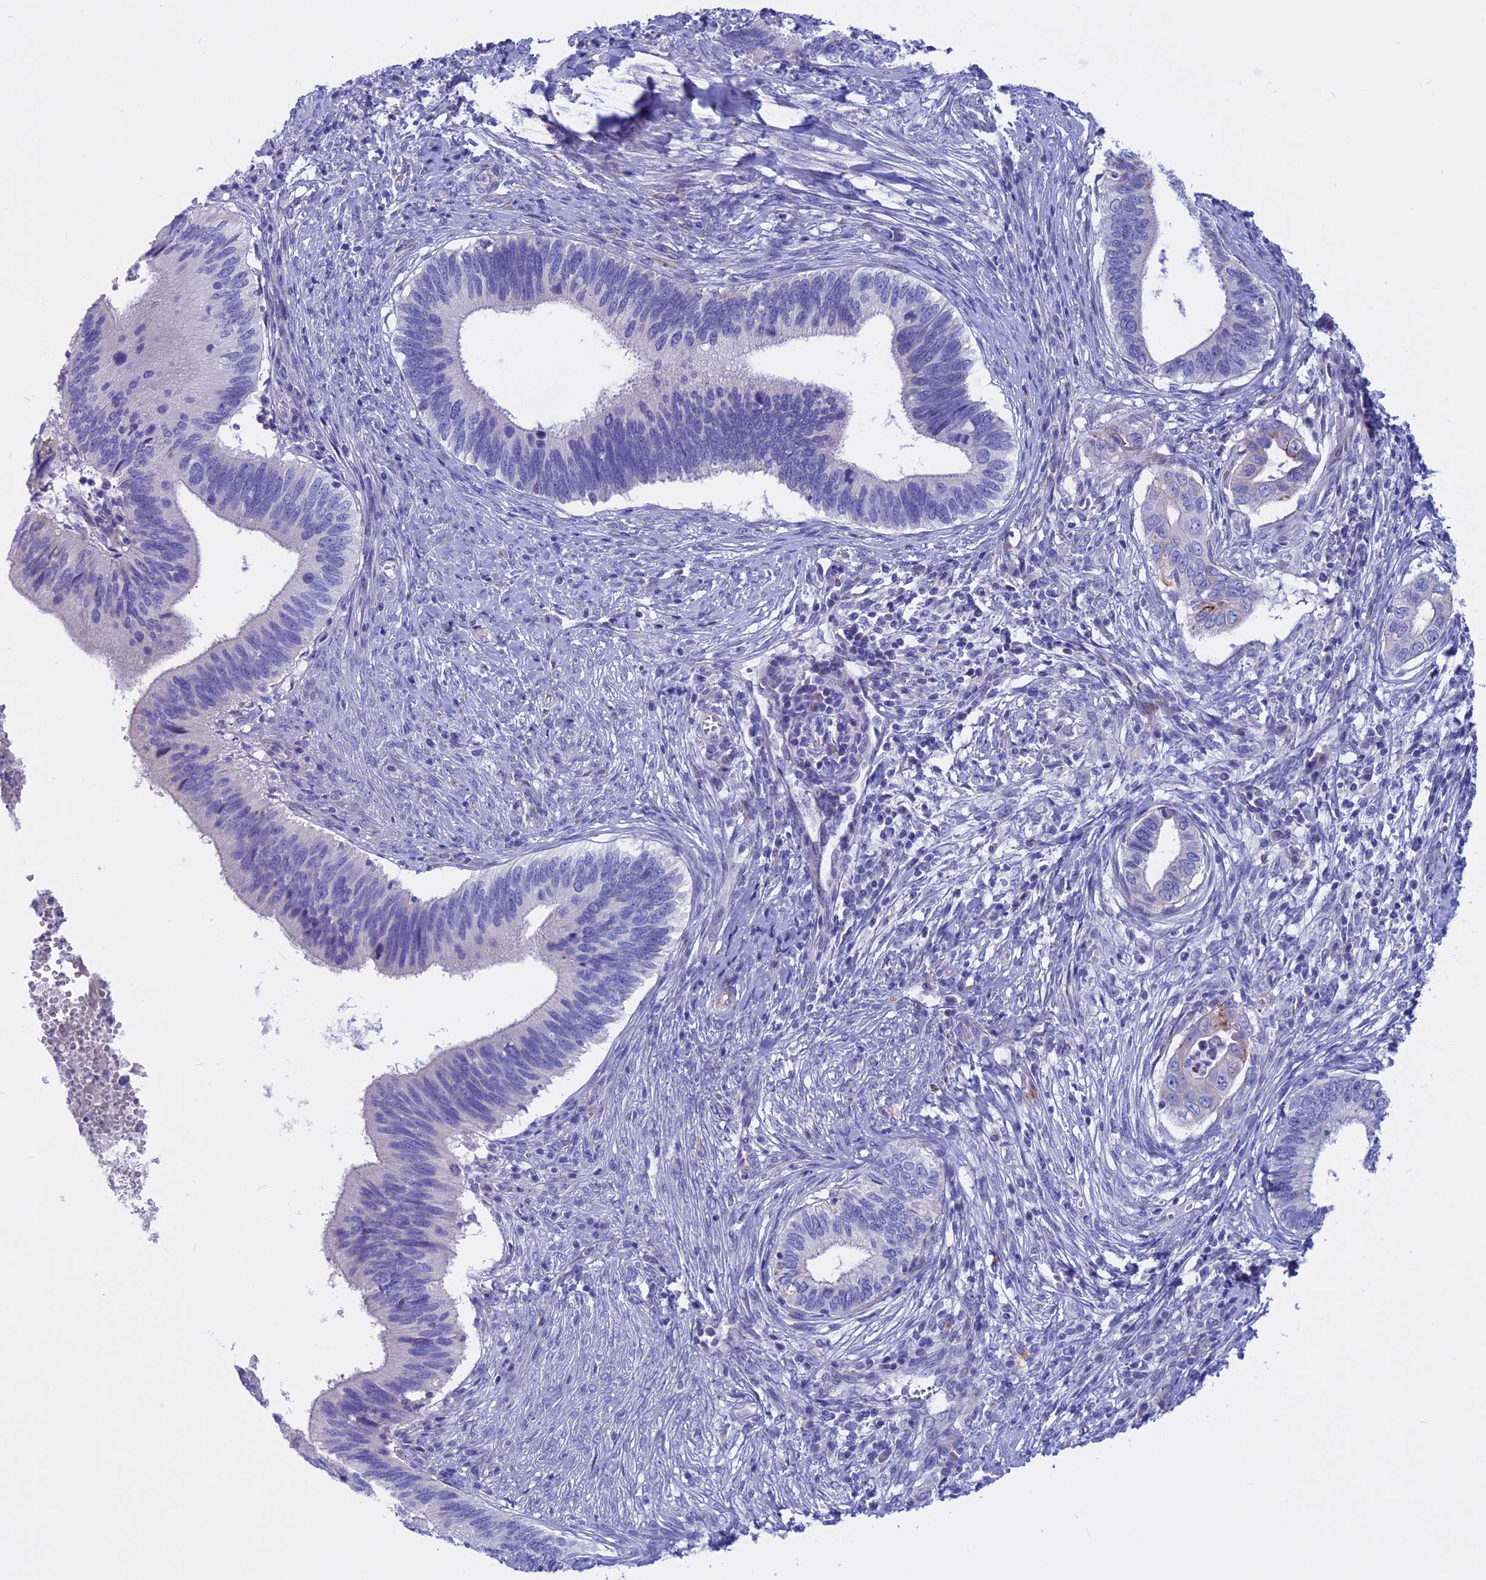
{"staining": {"intensity": "negative", "quantity": "none", "location": "none"}, "tissue": "cervical cancer", "cell_type": "Tumor cells", "image_type": "cancer", "snomed": [{"axis": "morphology", "description": "Adenocarcinoma, NOS"}, {"axis": "topography", "description": "Cervix"}], "caption": "Immunohistochemistry image of adenocarcinoma (cervical) stained for a protein (brown), which displays no positivity in tumor cells.", "gene": "TMEM138", "patient": {"sex": "female", "age": 42}}